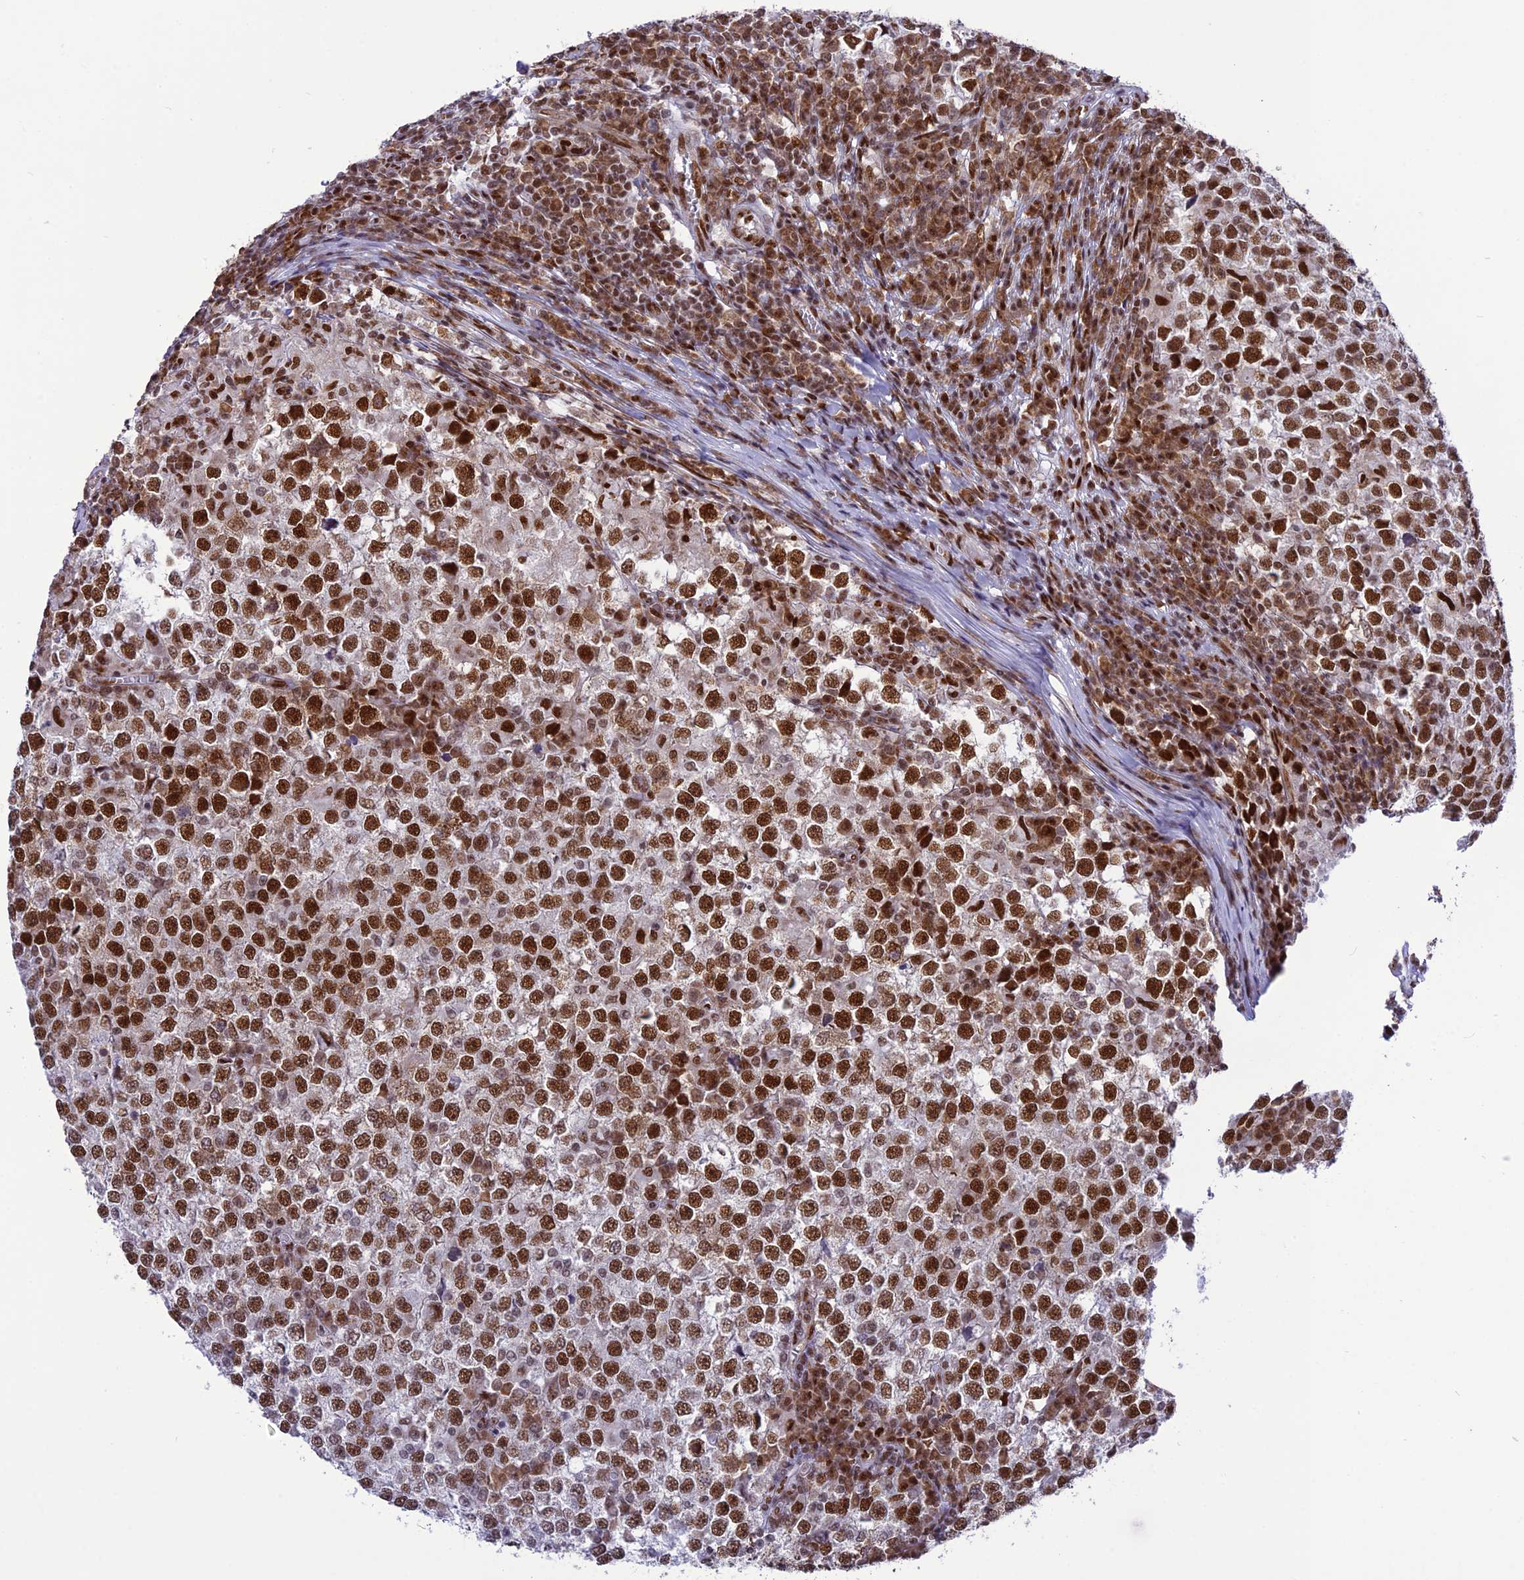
{"staining": {"intensity": "strong", "quantity": ">75%", "location": "nuclear"}, "tissue": "testis cancer", "cell_type": "Tumor cells", "image_type": "cancer", "snomed": [{"axis": "morphology", "description": "Seminoma, NOS"}, {"axis": "topography", "description": "Testis"}], "caption": "Immunohistochemical staining of human testis cancer (seminoma) exhibits high levels of strong nuclear protein staining in about >75% of tumor cells.", "gene": "DDX1", "patient": {"sex": "male", "age": 65}}